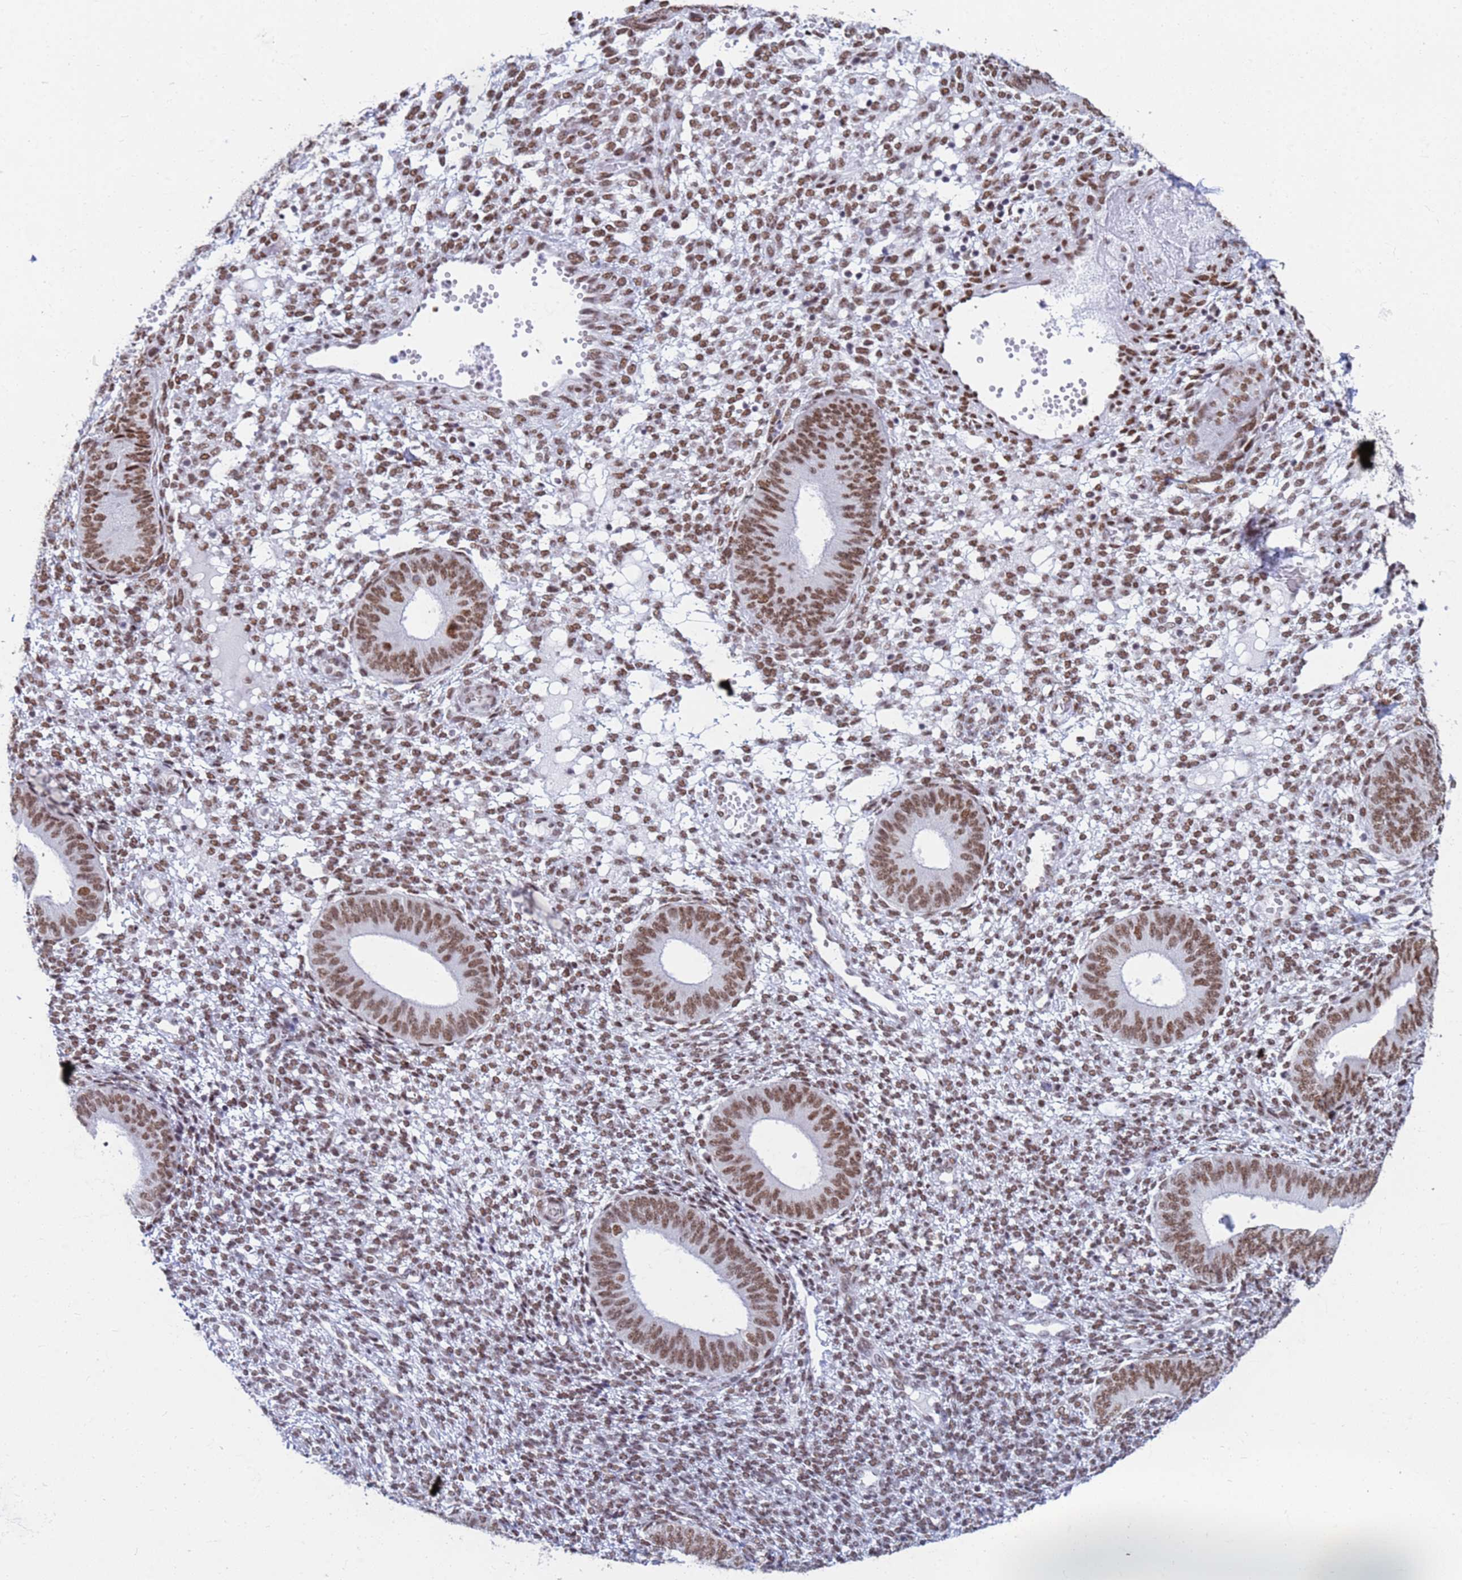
{"staining": {"intensity": "moderate", "quantity": ">75%", "location": "nuclear"}, "tissue": "endometrium", "cell_type": "Cells in endometrial stroma", "image_type": "normal", "snomed": [{"axis": "morphology", "description": "Normal tissue, NOS"}, {"axis": "topography", "description": "Endometrium"}], "caption": "Protein staining of unremarkable endometrium exhibits moderate nuclear positivity in approximately >75% of cells in endometrial stroma.", "gene": "FAM170B", "patient": {"sex": "female", "age": 49}}